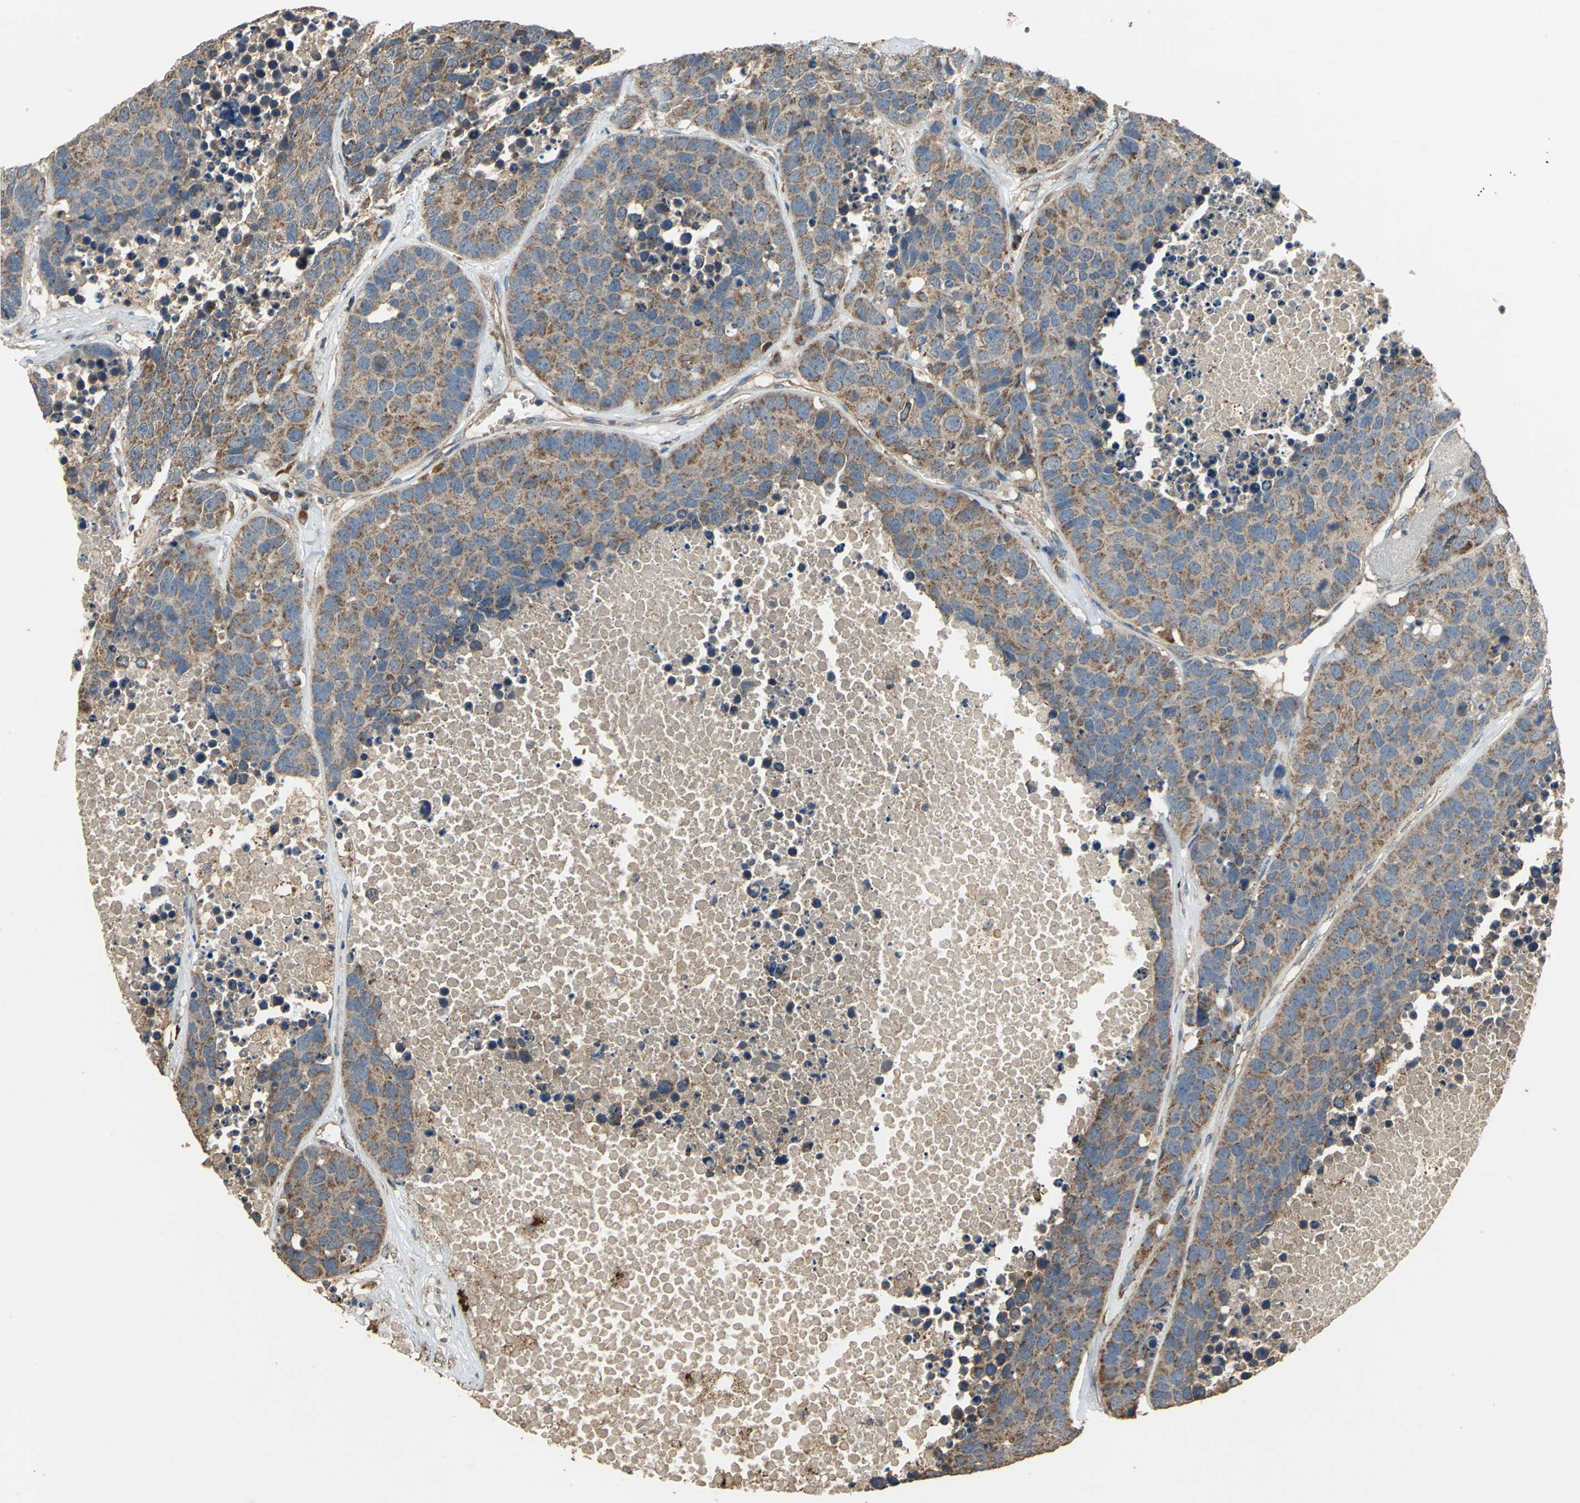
{"staining": {"intensity": "strong", "quantity": ">75%", "location": "cytoplasmic/membranous"}, "tissue": "carcinoid", "cell_type": "Tumor cells", "image_type": "cancer", "snomed": [{"axis": "morphology", "description": "Carcinoid, malignant, NOS"}, {"axis": "topography", "description": "Lung"}], "caption": "Malignant carcinoid stained with immunohistochemistry exhibits strong cytoplasmic/membranous positivity in about >75% of tumor cells.", "gene": "POLRMT", "patient": {"sex": "male", "age": 60}}